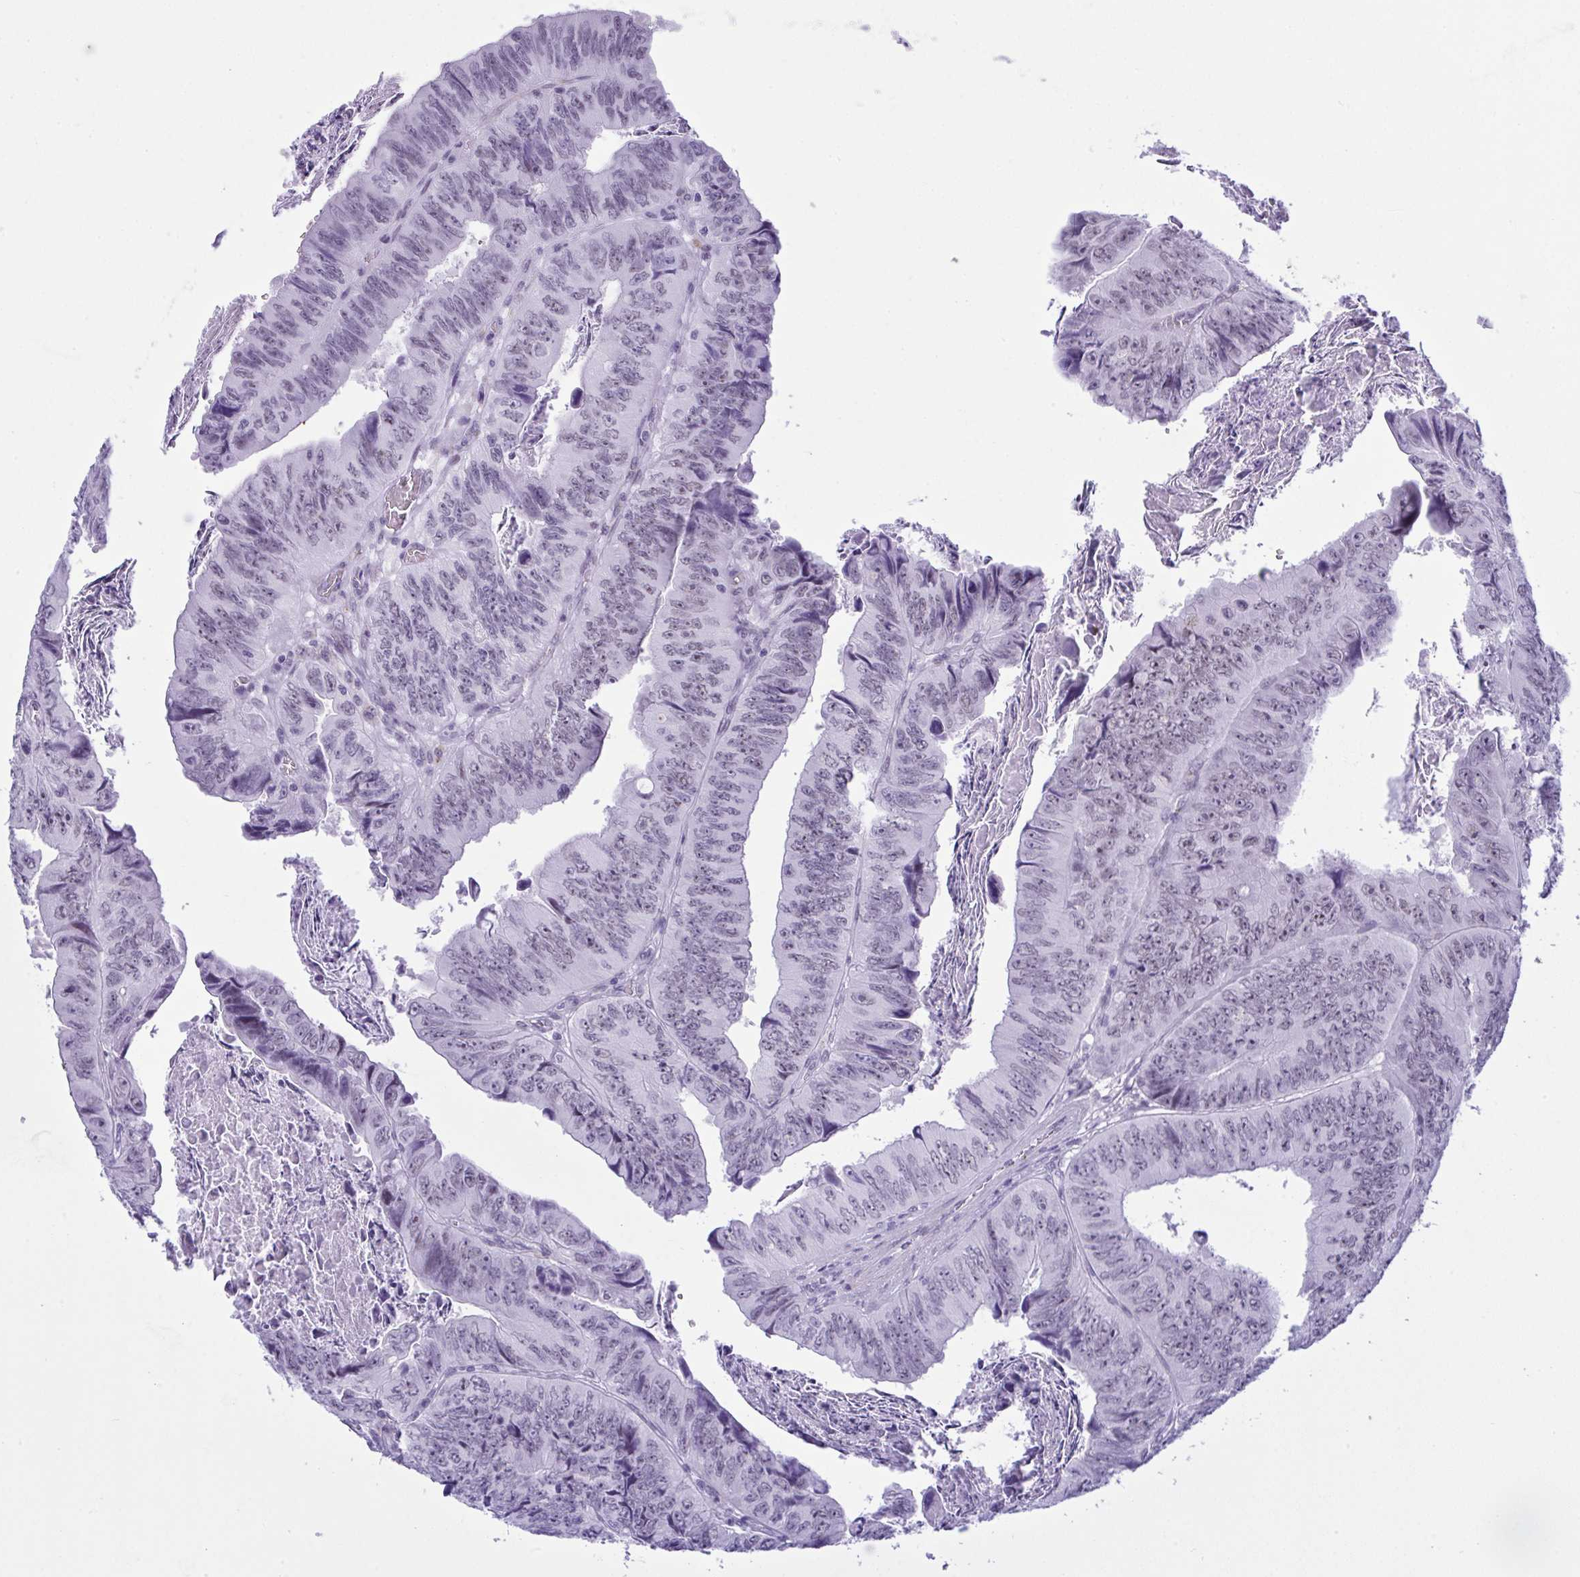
{"staining": {"intensity": "negative", "quantity": "none", "location": "none"}, "tissue": "colorectal cancer", "cell_type": "Tumor cells", "image_type": "cancer", "snomed": [{"axis": "morphology", "description": "Adenocarcinoma, NOS"}, {"axis": "topography", "description": "Colon"}], "caption": "Micrograph shows no significant protein staining in tumor cells of colorectal adenocarcinoma.", "gene": "ELN", "patient": {"sex": "female", "age": 84}}